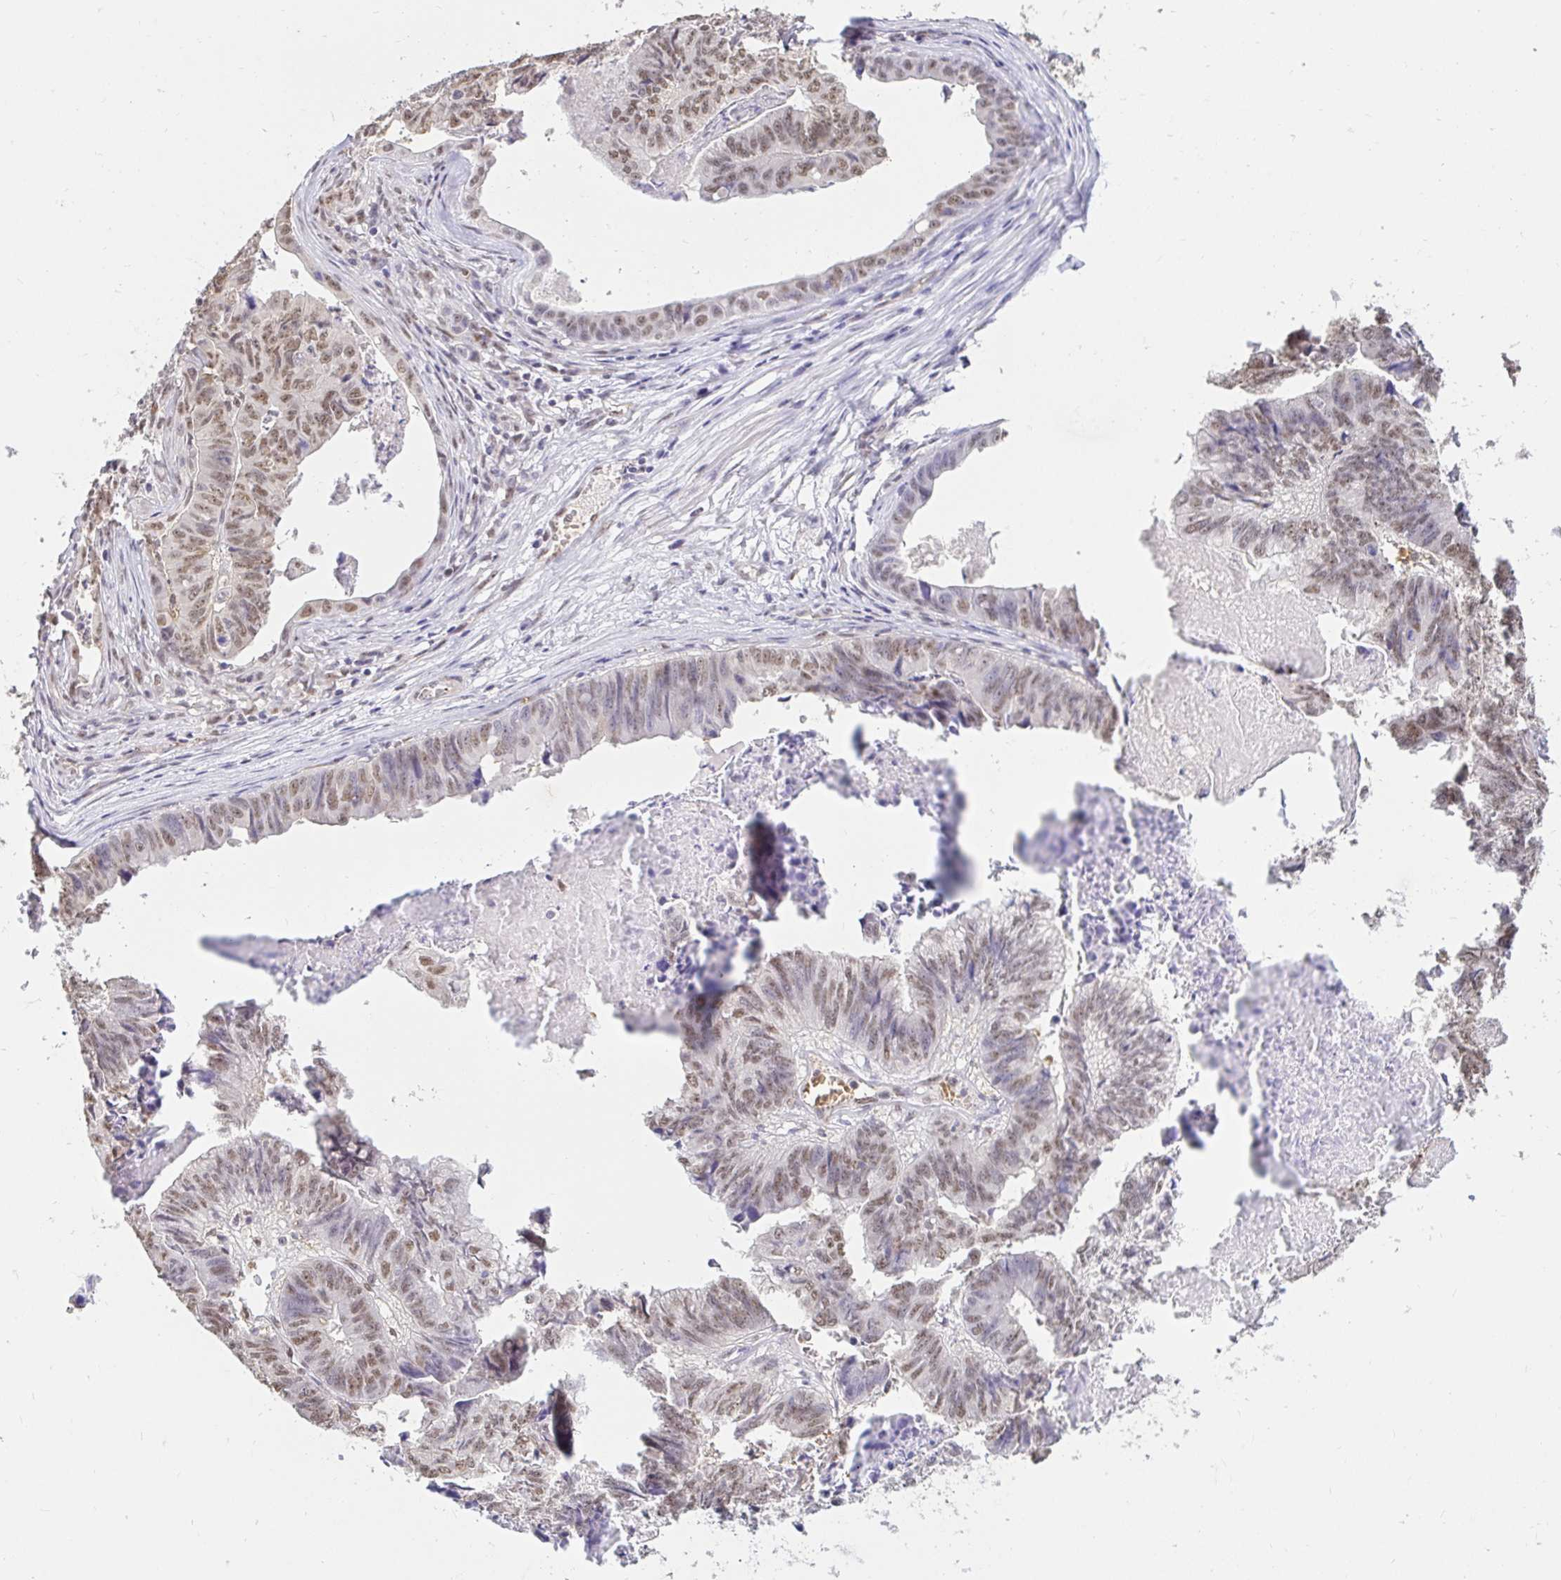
{"staining": {"intensity": "moderate", "quantity": ">75%", "location": "nuclear"}, "tissue": "stomach cancer", "cell_type": "Tumor cells", "image_type": "cancer", "snomed": [{"axis": "morphology", "description": "Adenocarcinoma, NOS"}, {"axis": "topography", "description": "Stomach, lower"}], "caption": "Immunohistochemical staining of stomach adenocarcinoma exhibits medium levels of moderate nuclear protein positivity in approximately >75% of tumor cells.", "gene": "RIMS4", "patient": {"sex": "male", "age": 77}}